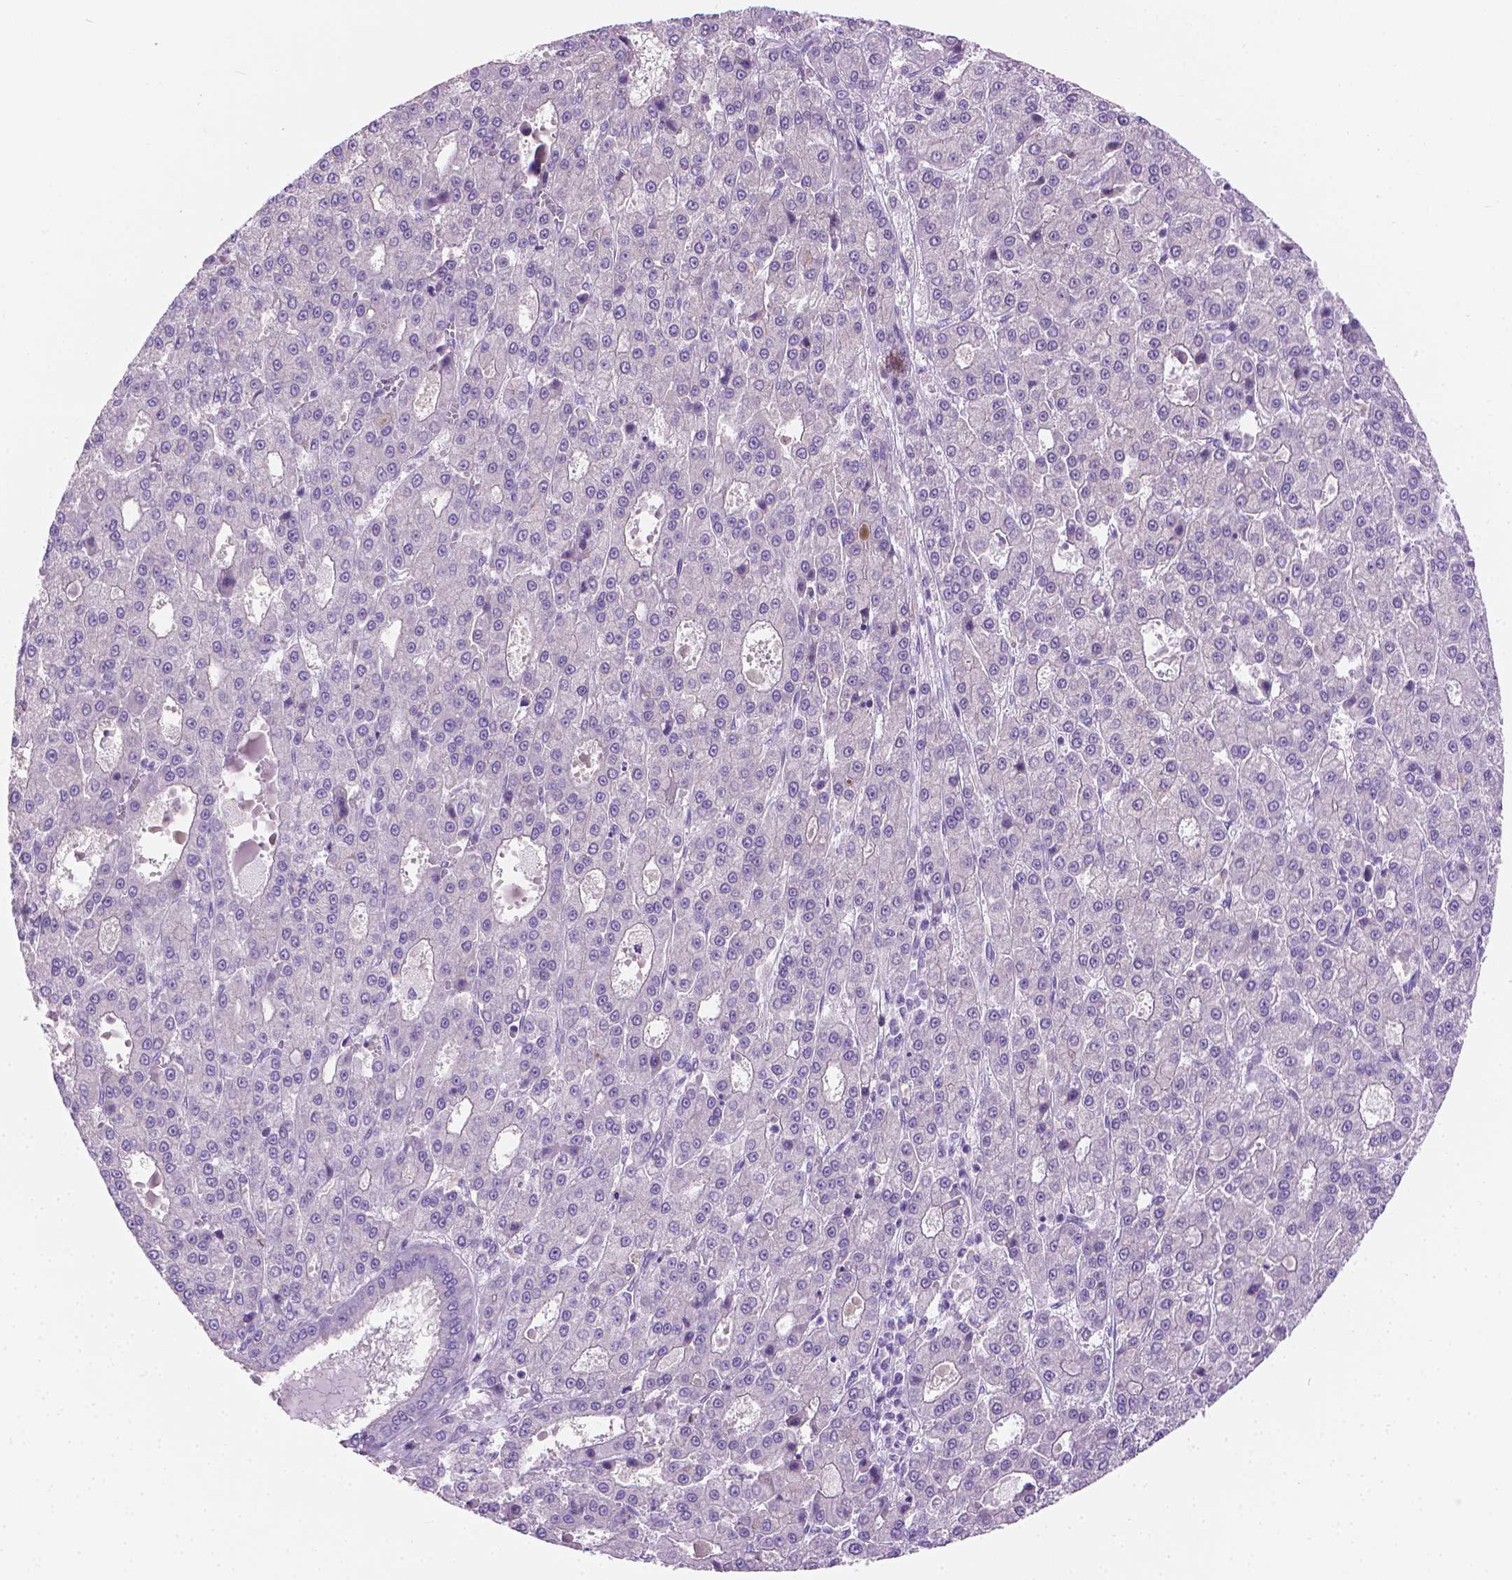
{"staining": {"intensity": "negative", "quantity": "none", "location": "none"}, "tissue": "liver cancer", "cell_type": "Tumor cells", "image_type": "cancer", "snomed": [{"axis": "morphology", "description": "Carcinoma, Hepatocellular, NOS"}, {"axis": "topography", "description": "Liver"}], "caption": "Micrograph shows no significant protein staining in tumor cells of liver cancer.", "gene": "FASN", "patient": {"sex": "male", "age": 70}}